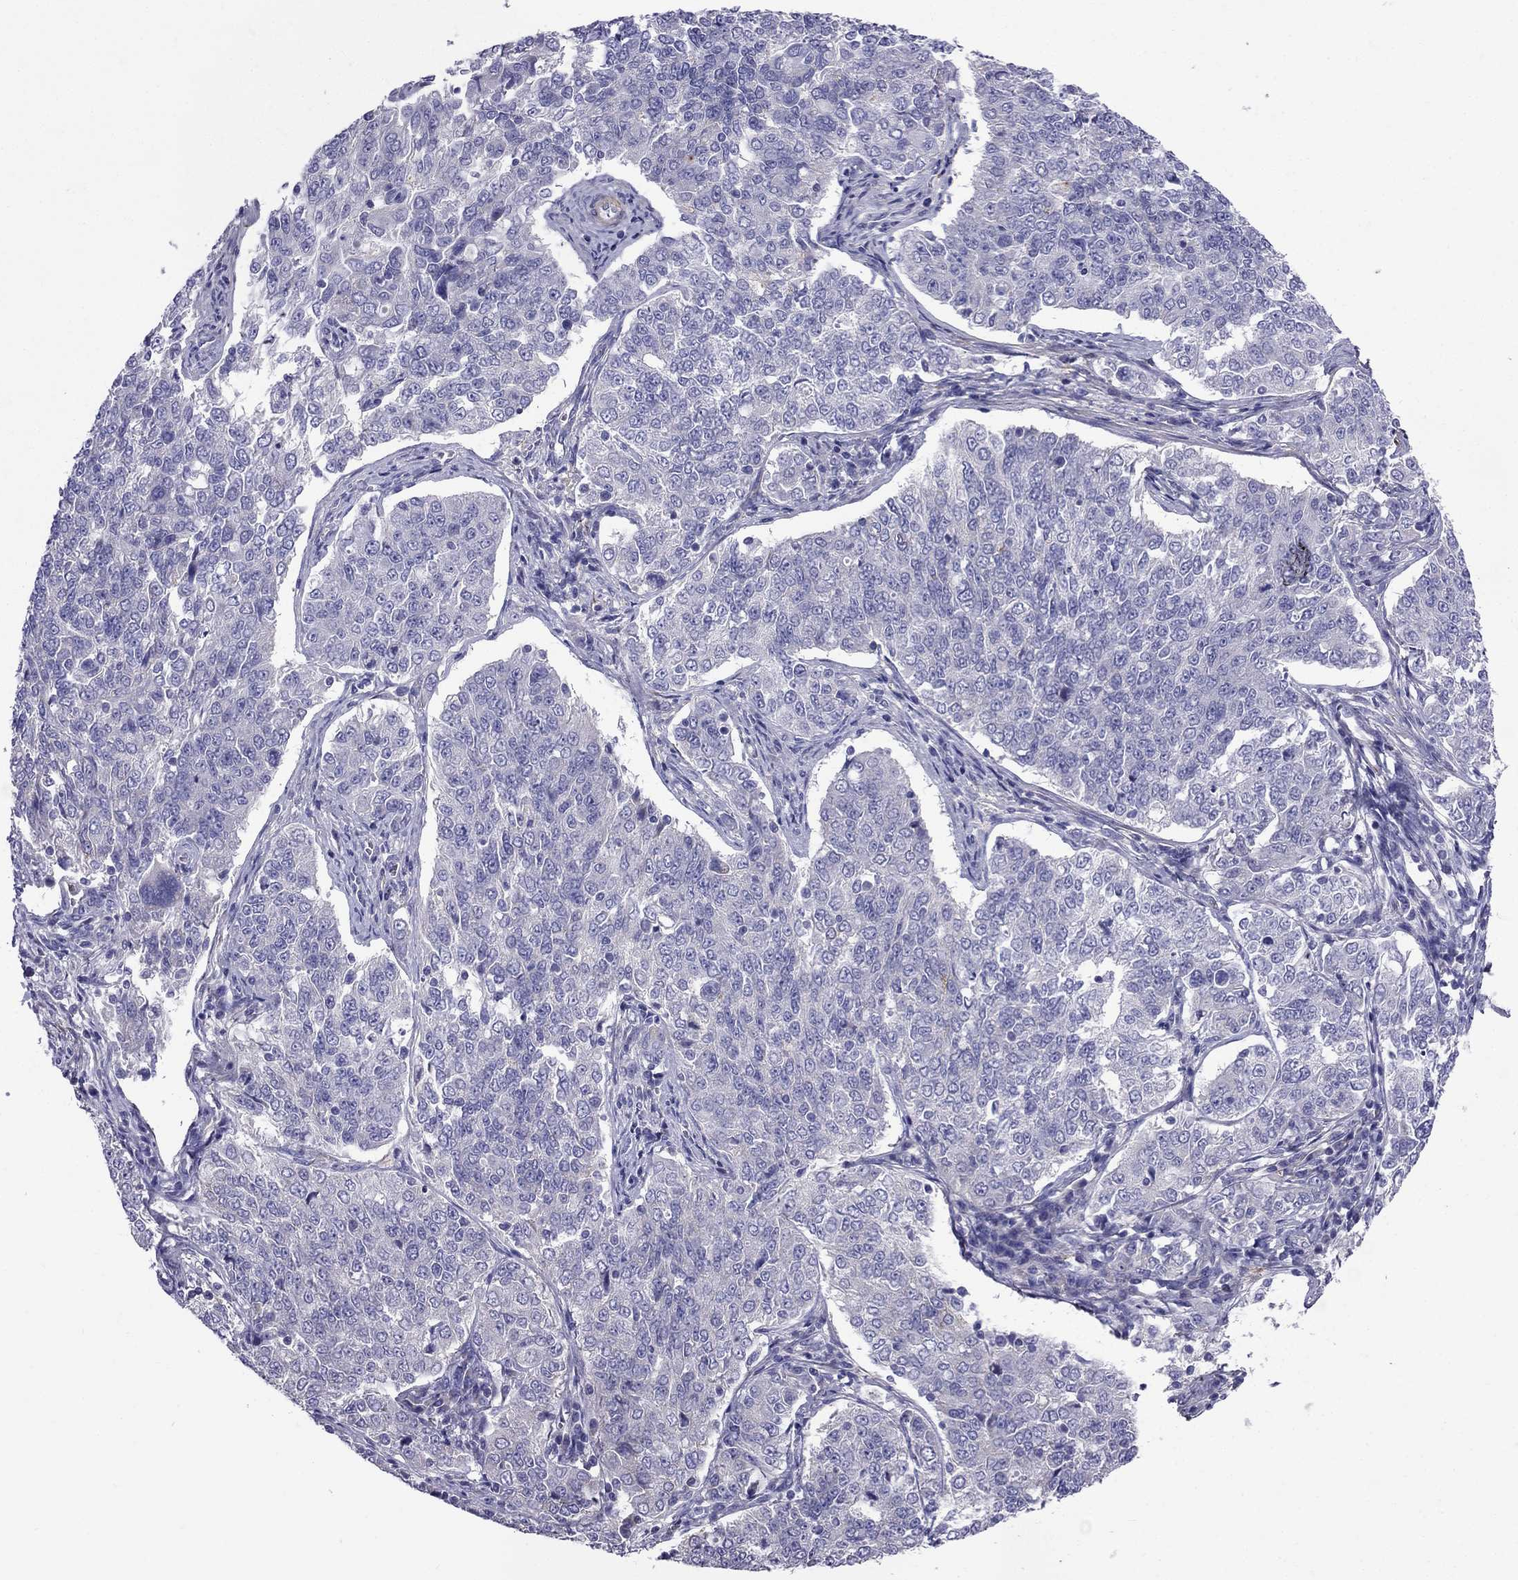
{"staining": {"intensity": "negative", "quantity": "none", "location": "none"}, "tissue": "endometrial cancer", "cell_type": "Tumor cells", "image_type": "cancer", "snomed": [{"axis": "morphology", "description": "Adenocarcinoma, NOS"}, {"axis": "topography", "description": "Endometrium"}], "caption": "Endometrial cancer was stained to show a protein in brown. There is no significant staining in tumor cells.", "gene": "GPR50", "patient": {"sex": "female", "age": 43}}